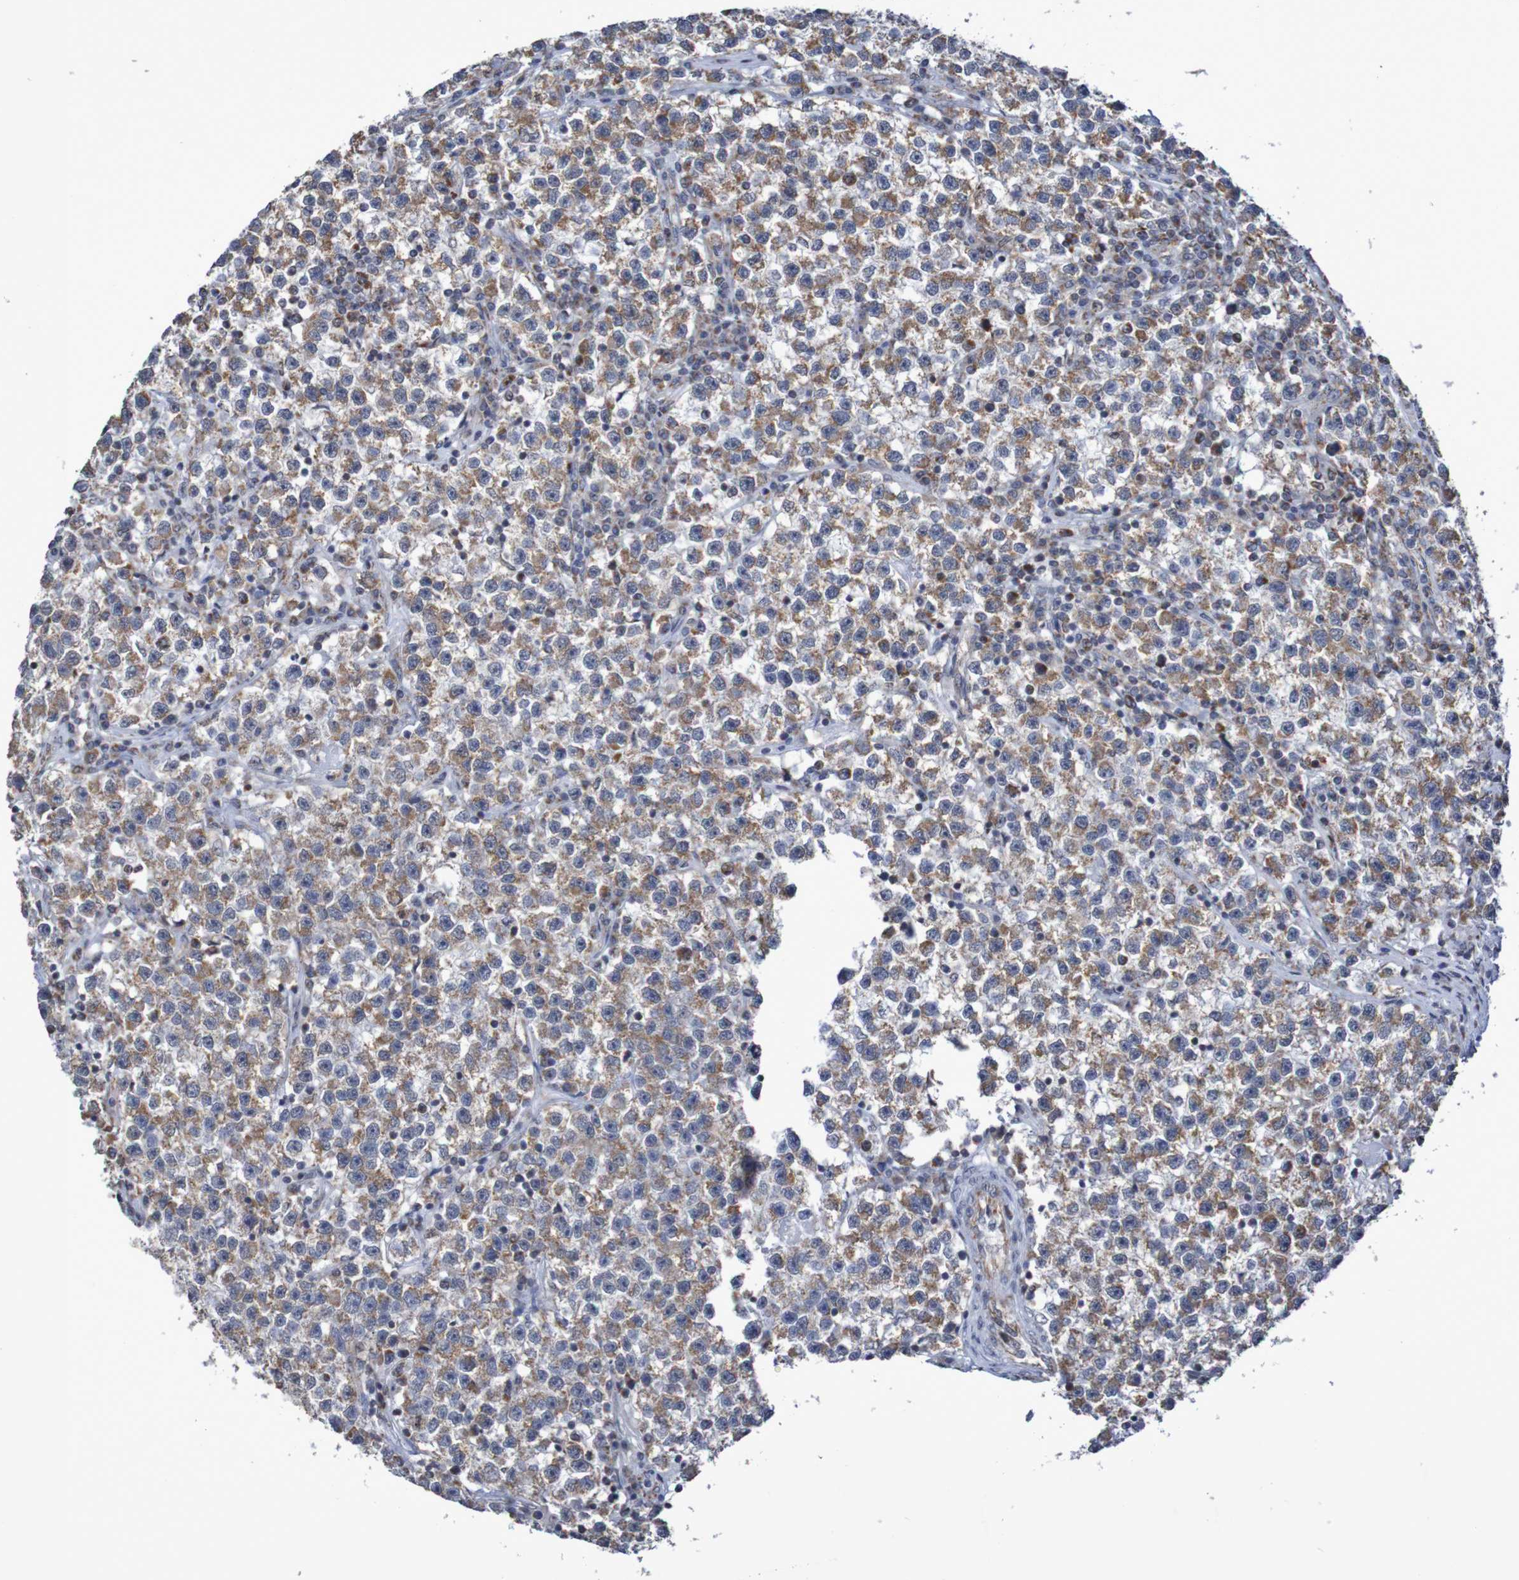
{"staining": {"intensity": "moderate", "quantity": ">75%", "location": "cytoplasmic/membranous"}, "tissue": "testis cancer", "cell_type": "Tumor cells", "image_type": "cancer", "snomed": [{"axis": "morphology", "description": "Seminoma, NOS"}, {"axis": "topography", "description": "Testis"}], "caption": "Immunohistochemical staining of testis seminoma reveals moderate cytoplasmic/membranous protein expression in approximately >75% of tumor cells.", "gene": "DVL1", "patient": {"sex": "male", "age": 22}}